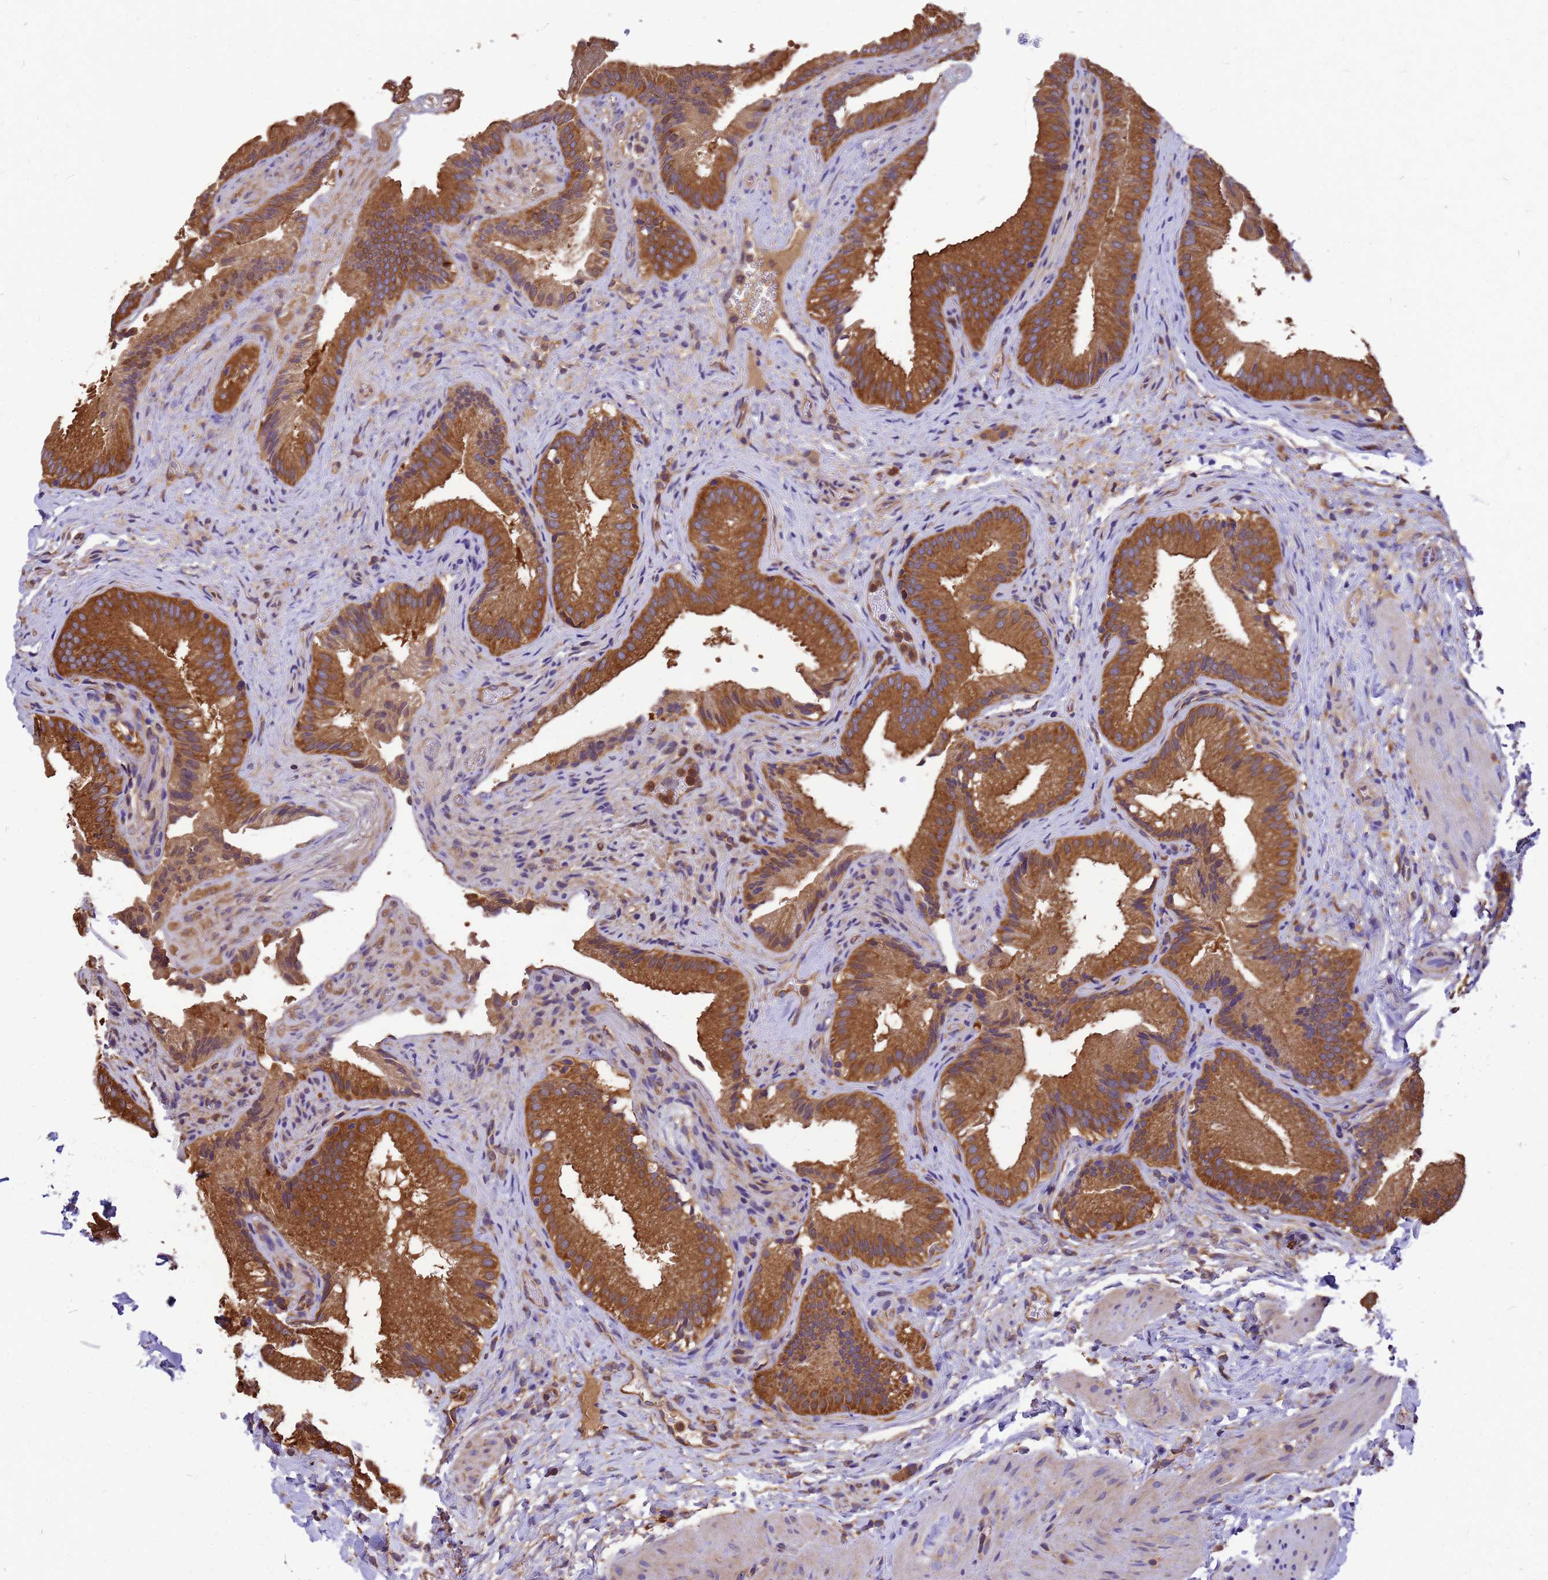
{"staining": {"intensity": "strong", "quantity": ">75%", "location": "cytoplasmic/membranous"}, "tissue": "gallbladder", "cell_type": "Glandular cells", "image_type": "normal", "snomed": [{"axis": "morphology", "description": "Normal tissue, NOS"}, {"axis": "topography", "description": "Gallbladder"}], "caption": "IHC (DAB (3,3'-diaminobenzidine)) staining of benign gallbladder displays strong cytoplasmic/membranous protein staining in approximately >75% of glandular cells. (DAB = brown stain, brightfield microscopy at high magnification).", "gene": "GID4", "patient": {"sex": "female", "age": 30}}